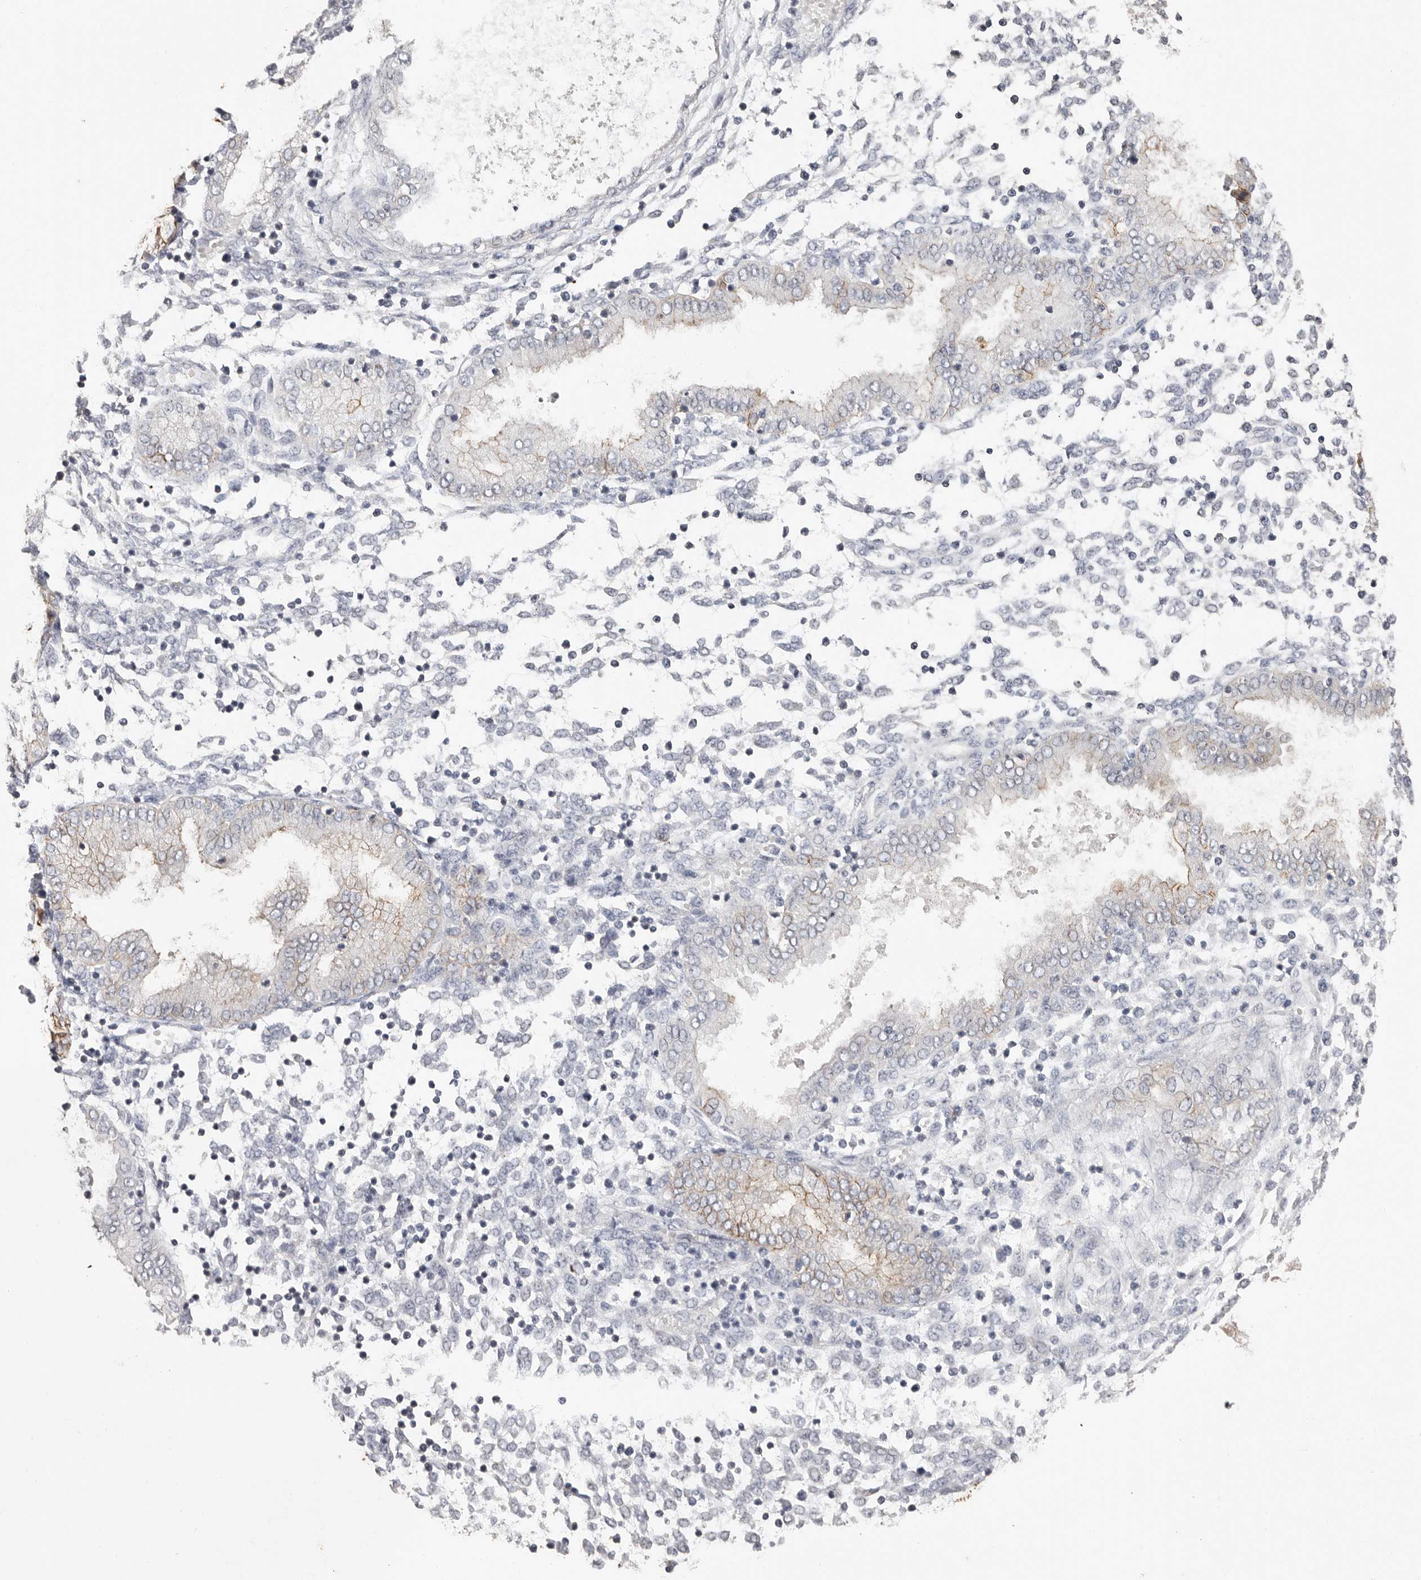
{"staining": {"intensity": "negative", "quantity": "none", "location": "none"}, "tissue": "endometrium", "cell_type": "Cells in endometrial stroma", "image_type": "normal", "snomed": [{"axis": "morphology", "description": "Normal tissue, NOS"}, {"axis": "topography", "description": "Endometrium"}], "caption": "A photomicrograph of human endometrium is negative for staining in cells in endometrial stroma. Brightfield microscopy of immunohistochemistry (IHC) stained with DAB (3,3'-diaminobenzidine) (brown) and hematoxylin (blue), captured at high magnification.", "gene": "S100A14", "patient": {"sex": "female", "age": 53}}